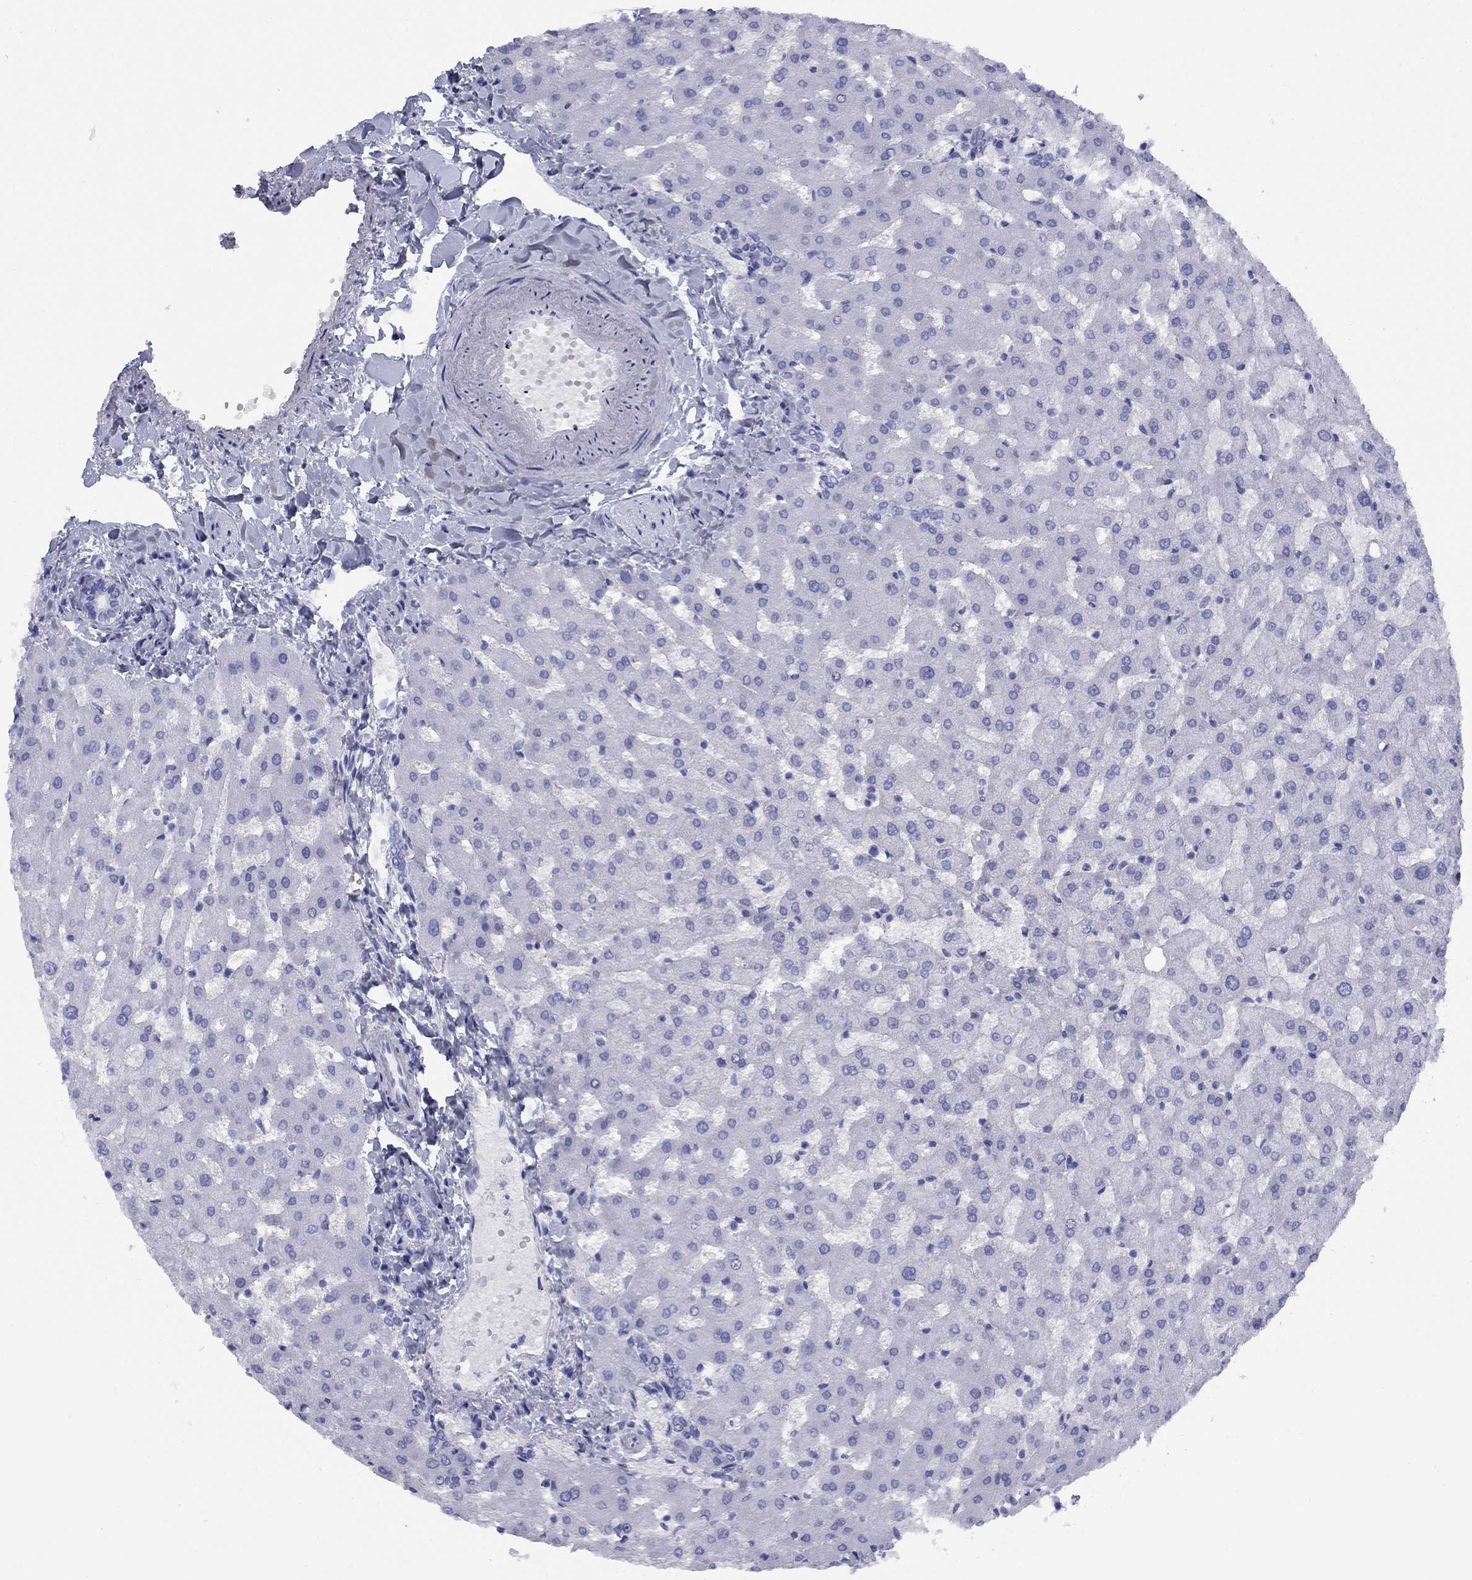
{"staining": {"intensity": "negative", "quantity": "none", "location": "none"}, "tissue": "liver", "cell_type": "Cholangiocytes", "image_type": "normal", "snomed": [{"axis": "morphology", "description": "Normal tissue, NOS"}, {"axis": "topography", "description": "Liver"}], "caption": "Immunohistochemistry image of benign liver: liver stained with DAB reveals no significant protein positivity in cholangiocytes. (DAB immunohistochemistry (IHC), high magnification).", "gene": "TIGD4", "patient": {"sex": "female", "age": 50}}